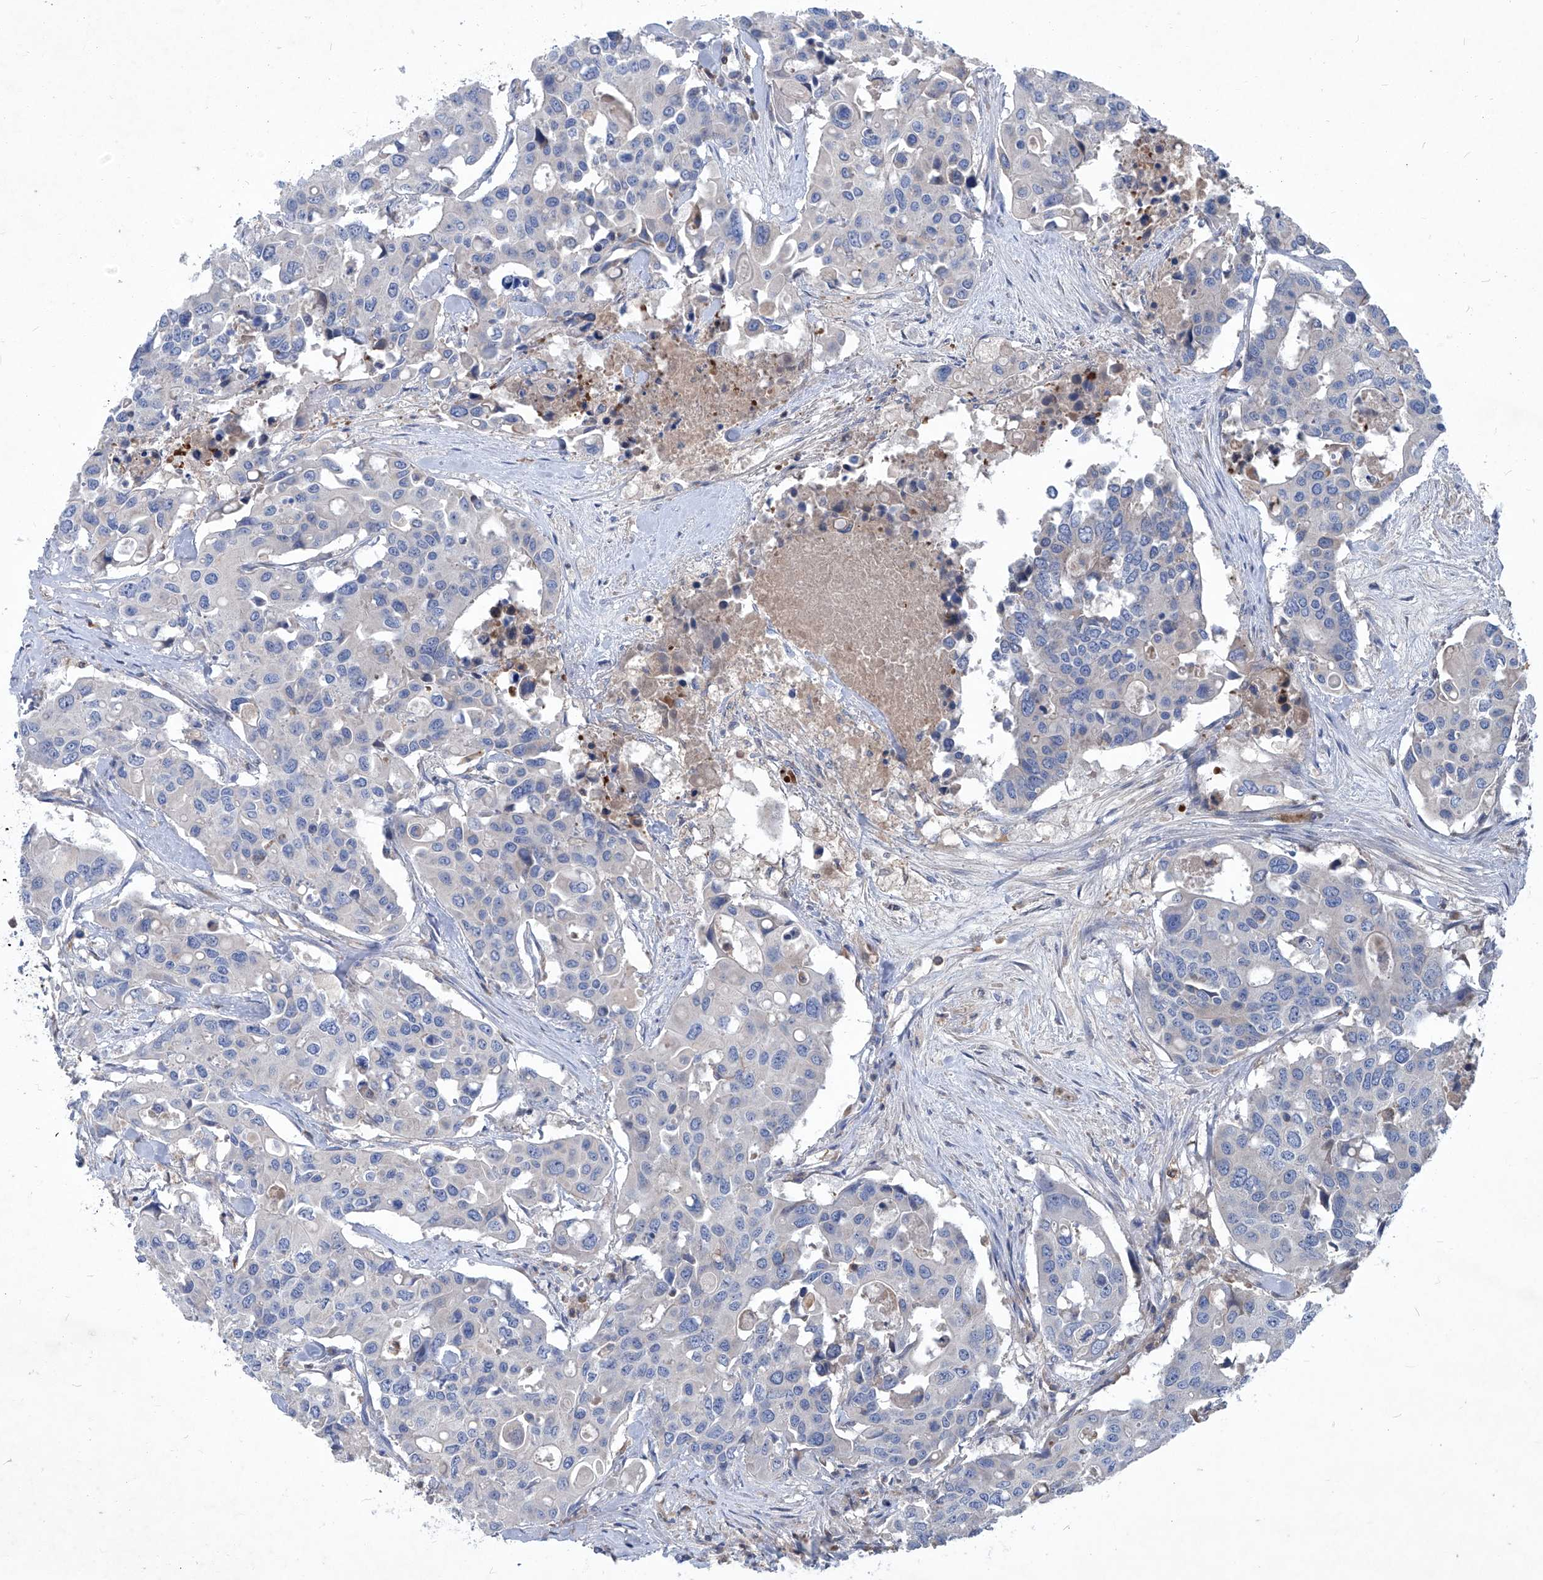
{"staining": {"intensity": "negative", "quantity": "none", "location": "none"}, "tissue": "colorectal cancer", "cell_type": "Tumor cells", "image_type": "cancer", "snomed": [{"axis": "morphology", "description": "Adenocarcinoma, NOS"}, {"axis": "topography", "description": "Colon"}], "caption": "DAB (3,3'-diaminobenzidine) immunohistochemical staining of human colorectal cancer demonstrates no significant expression in tumor cells.", "gene": "EPHA8", "patient": {"sex": "male", "age": 77}}